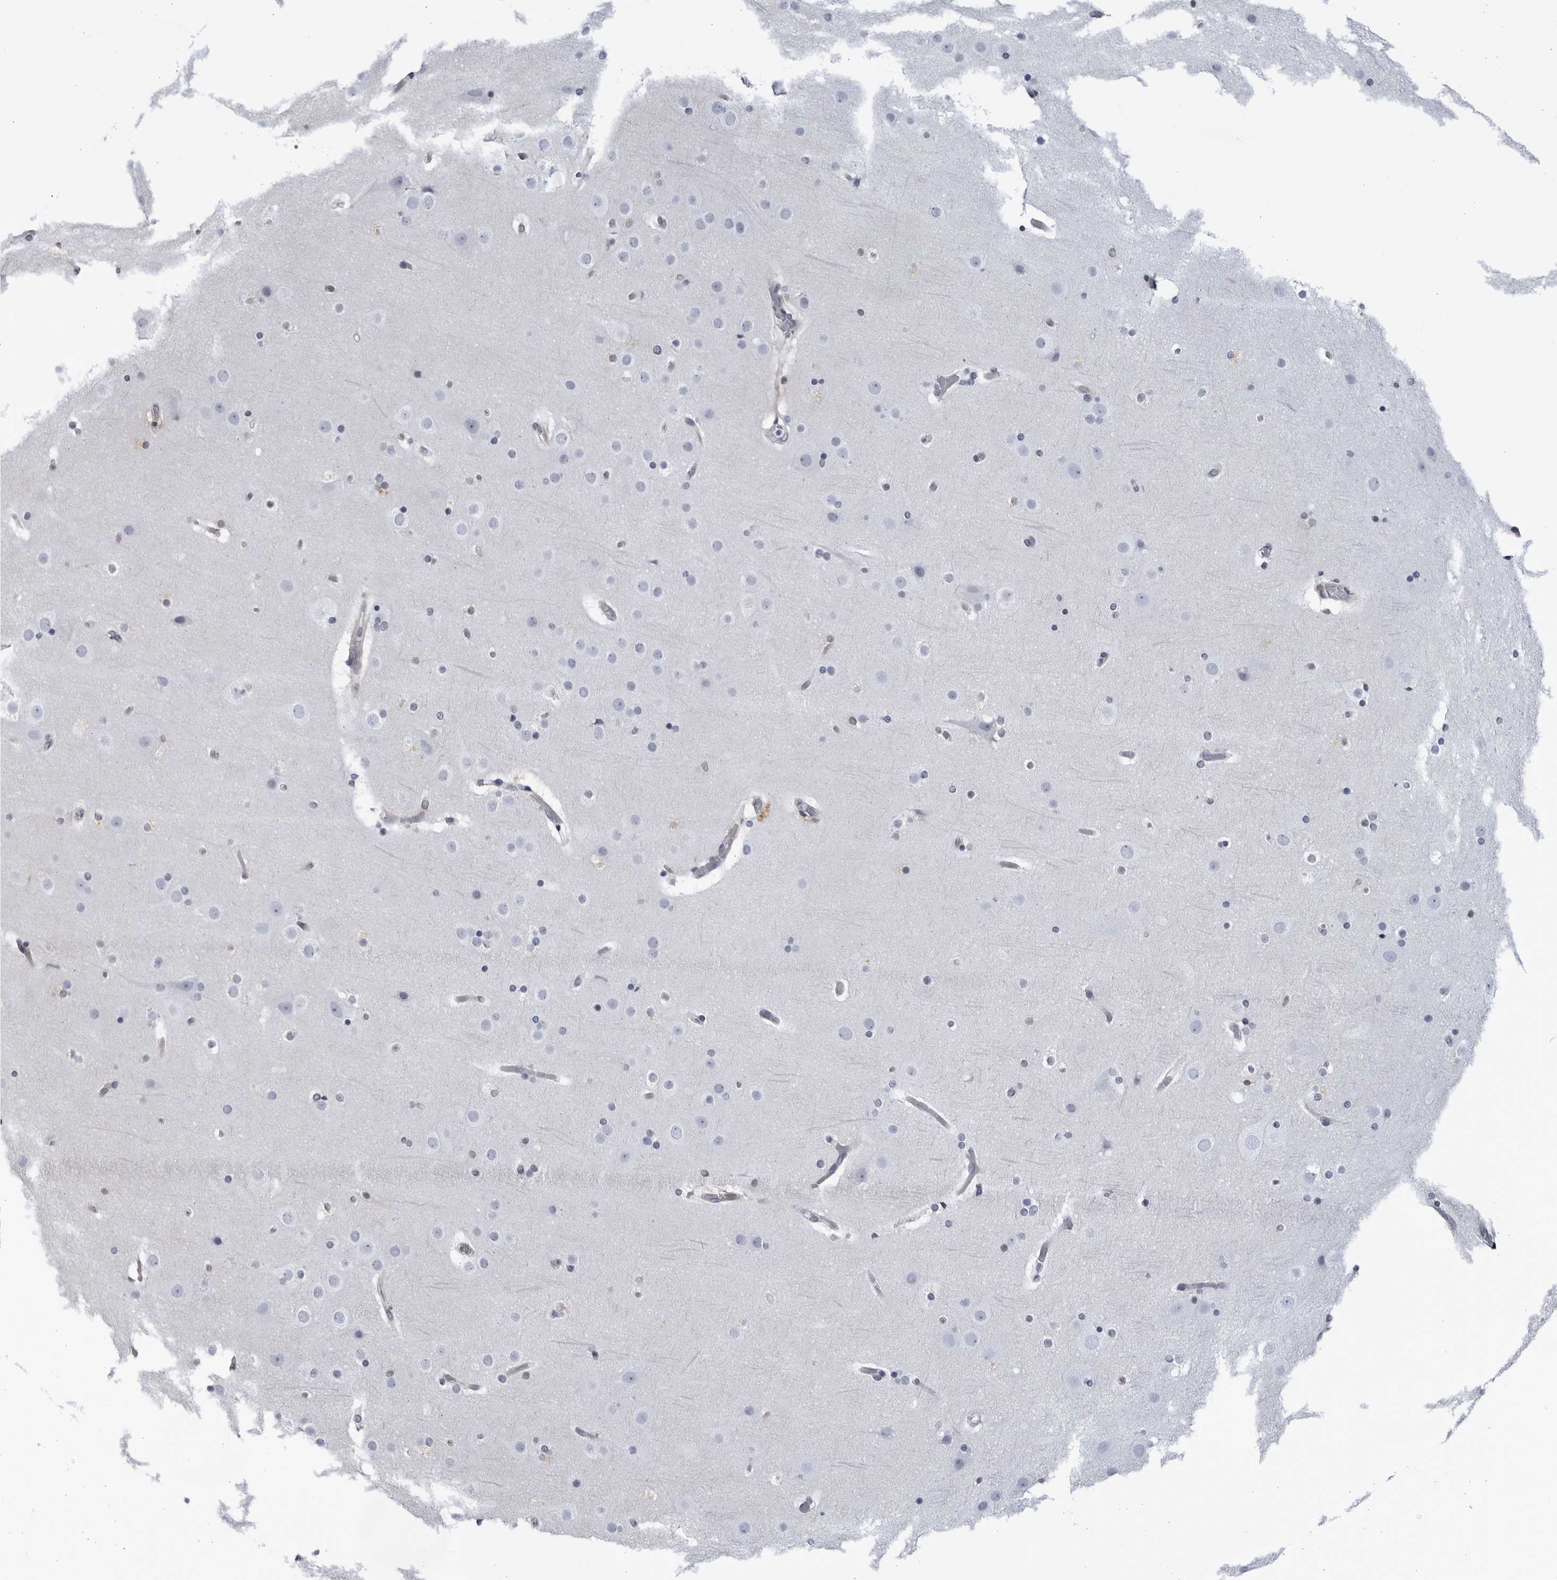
{"staining": {"intensity": "negative", "quantity": "none", "location": "none"}, "tissue": "cerebral cortex", "cell_type": "Endothelial cells", "image_type": "normal", "snomed": [{"axis": "morphology", "description": "Normal tissue, NOS"}, {"axis": "topography", "description": "Cerebral cortex"}], "caption": "Immunohistochemistry (IHC) of benign cerebral cortex demonstrates no positivity in endothelial cells.", "gene": "BMP2K", "patient": {"sex": "male", "age": 57}}